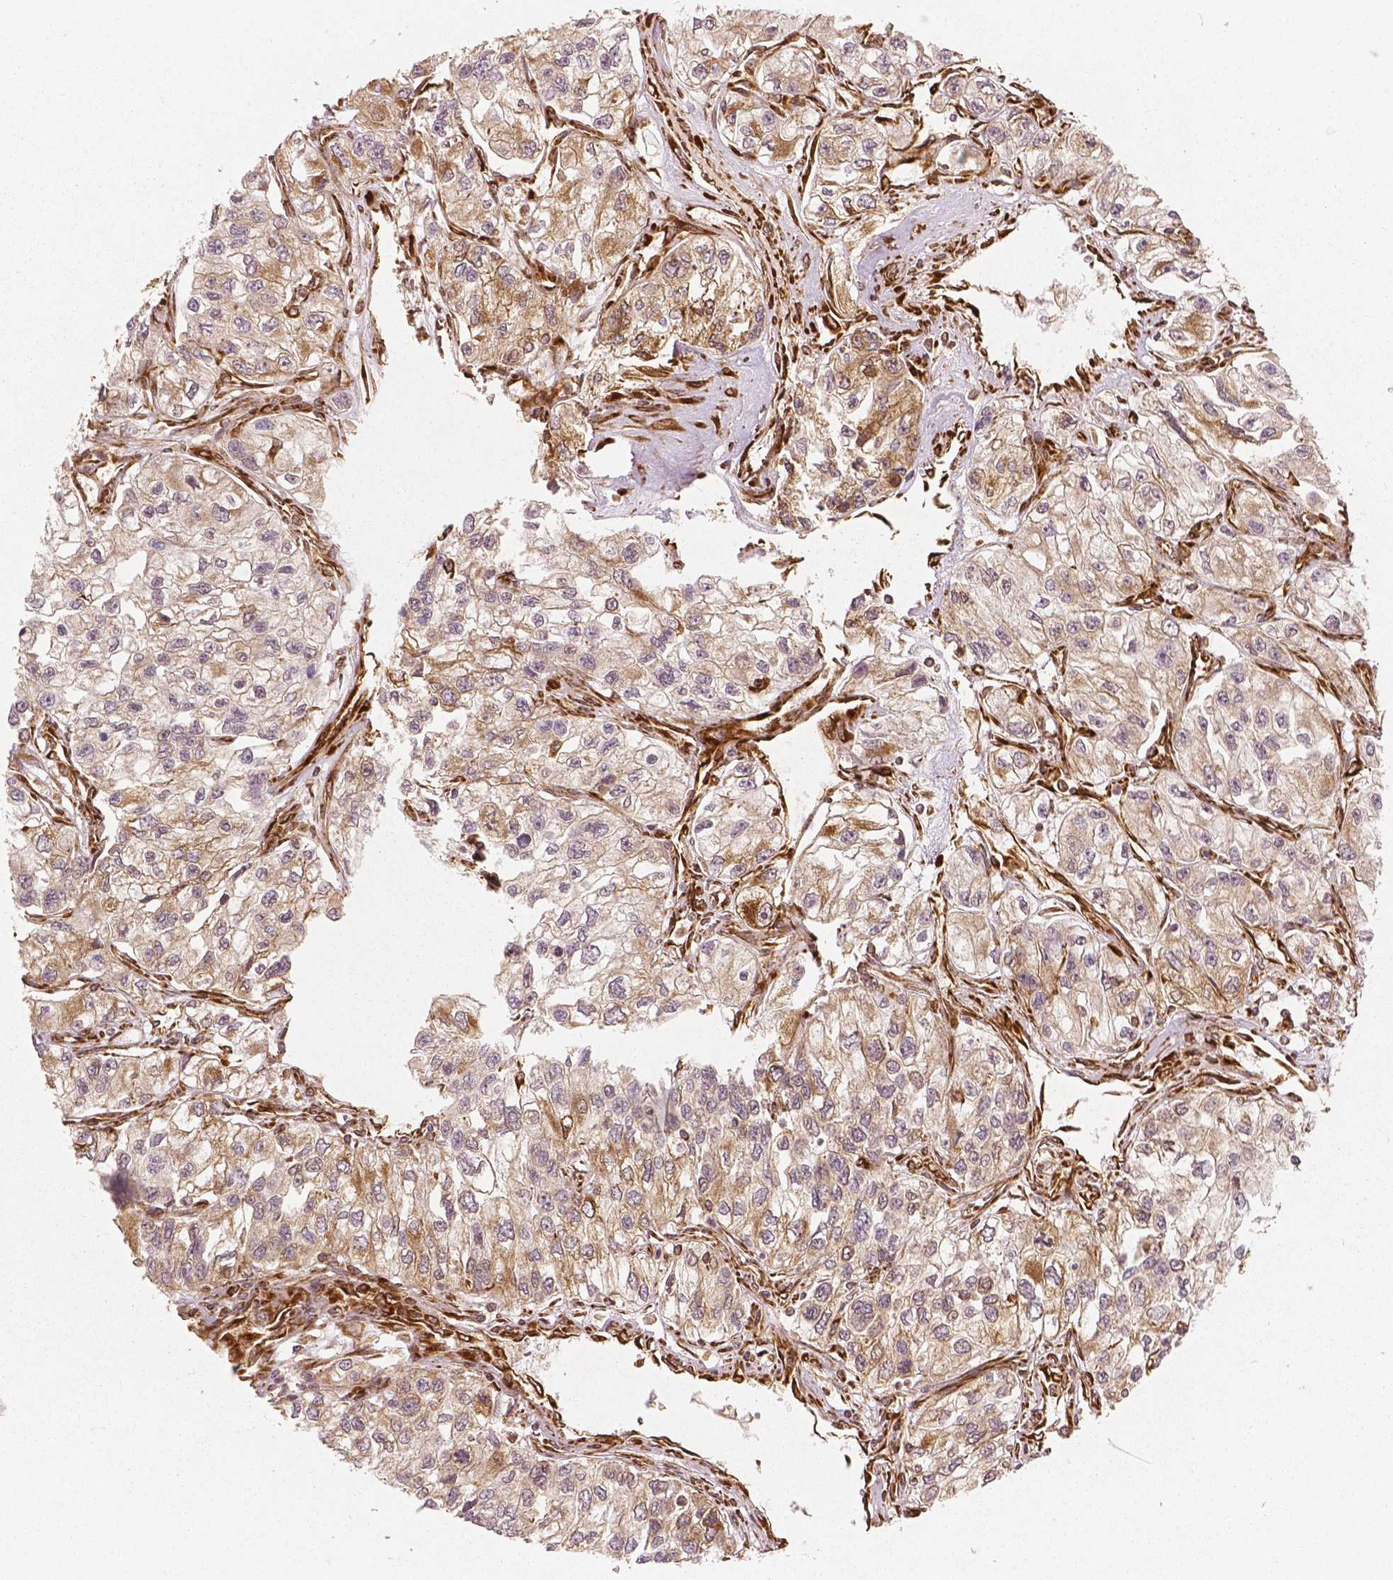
{"staining": {"intensity": "moderate", "quantity": "25%-75%", "location": "cytoplasmic/membranous"}, "tissue": "renal cancer", "cell_type": "Tumor cells", "image_type": "cancer", "snomed": [{"axis": "morphology", "description": "Adenocarcinoma, NOS"}, {"axis": "topography", "description": "Kidney"}], "caption": "Brown immunohistochemical staining in human renal cancer displays moderate cytoplasmic/membranous expression in approximately 25%-75% of tumor cells.", "gene": "PGAM5", "patient": {"sex": "female", "age": 59}}